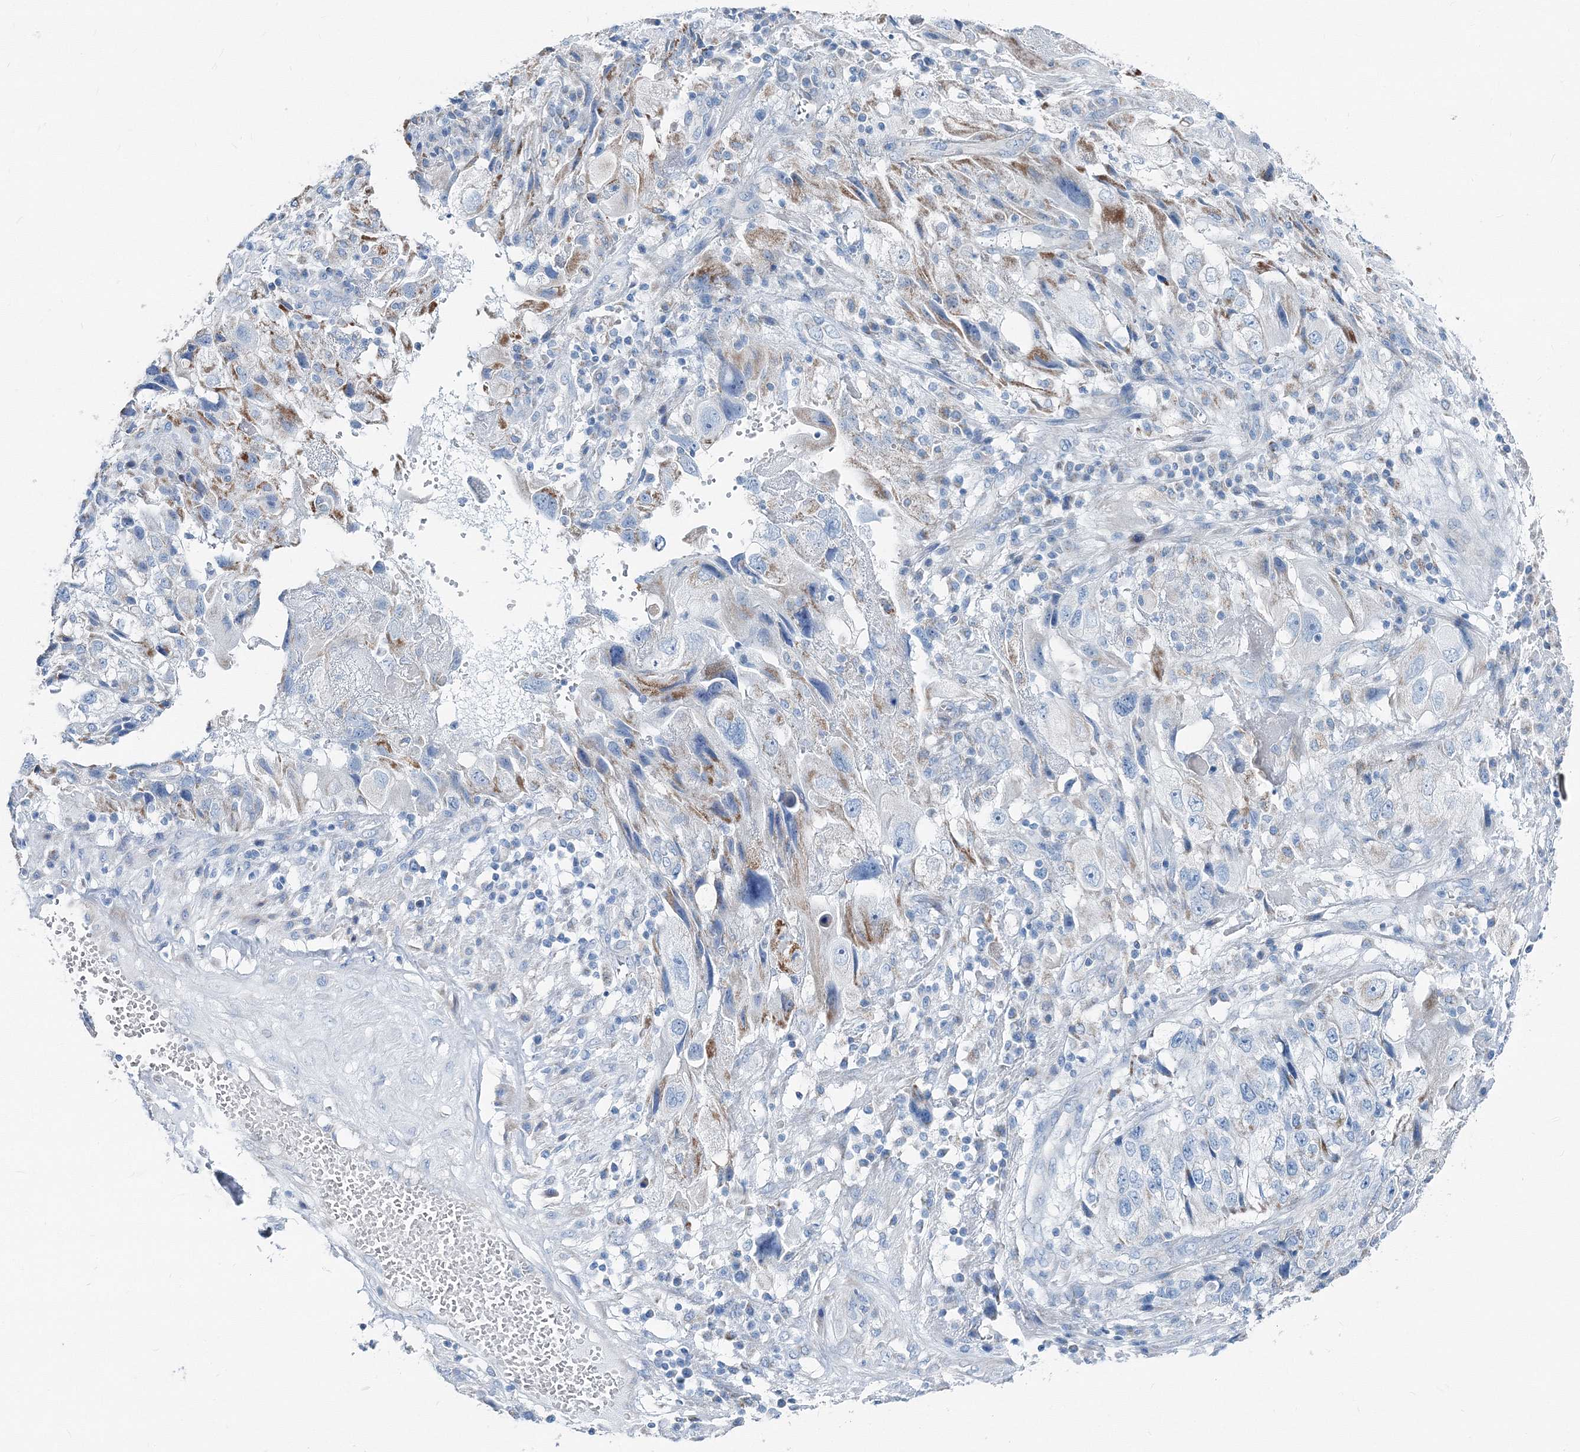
{"staining": {"intensity": "moderate", "quantity": "<25%", "location": "cytoplasmic/membranous"}, "tissue": "endometrial cancer", "cell_type": "Tumor cells", "image_type": "cancer", "snomed": [{"axis": "morphology", "description": "Adenocarcinoma, NOS"}, {"axis": "topography", "description": "Endometrium"}], "caption": "Immunohistochemistry (IHC) of human endometrial cancer displays low levels of moderate cytoplasmic/membranous expression in about <25% of tumor cells. The staining was performed using DAB, with brown indicating positive protein expression. Nuclei are stained blue with hematoxylin.", "gene": "GABARAPL2", "patient": {"sex": "female", "age": 49}}